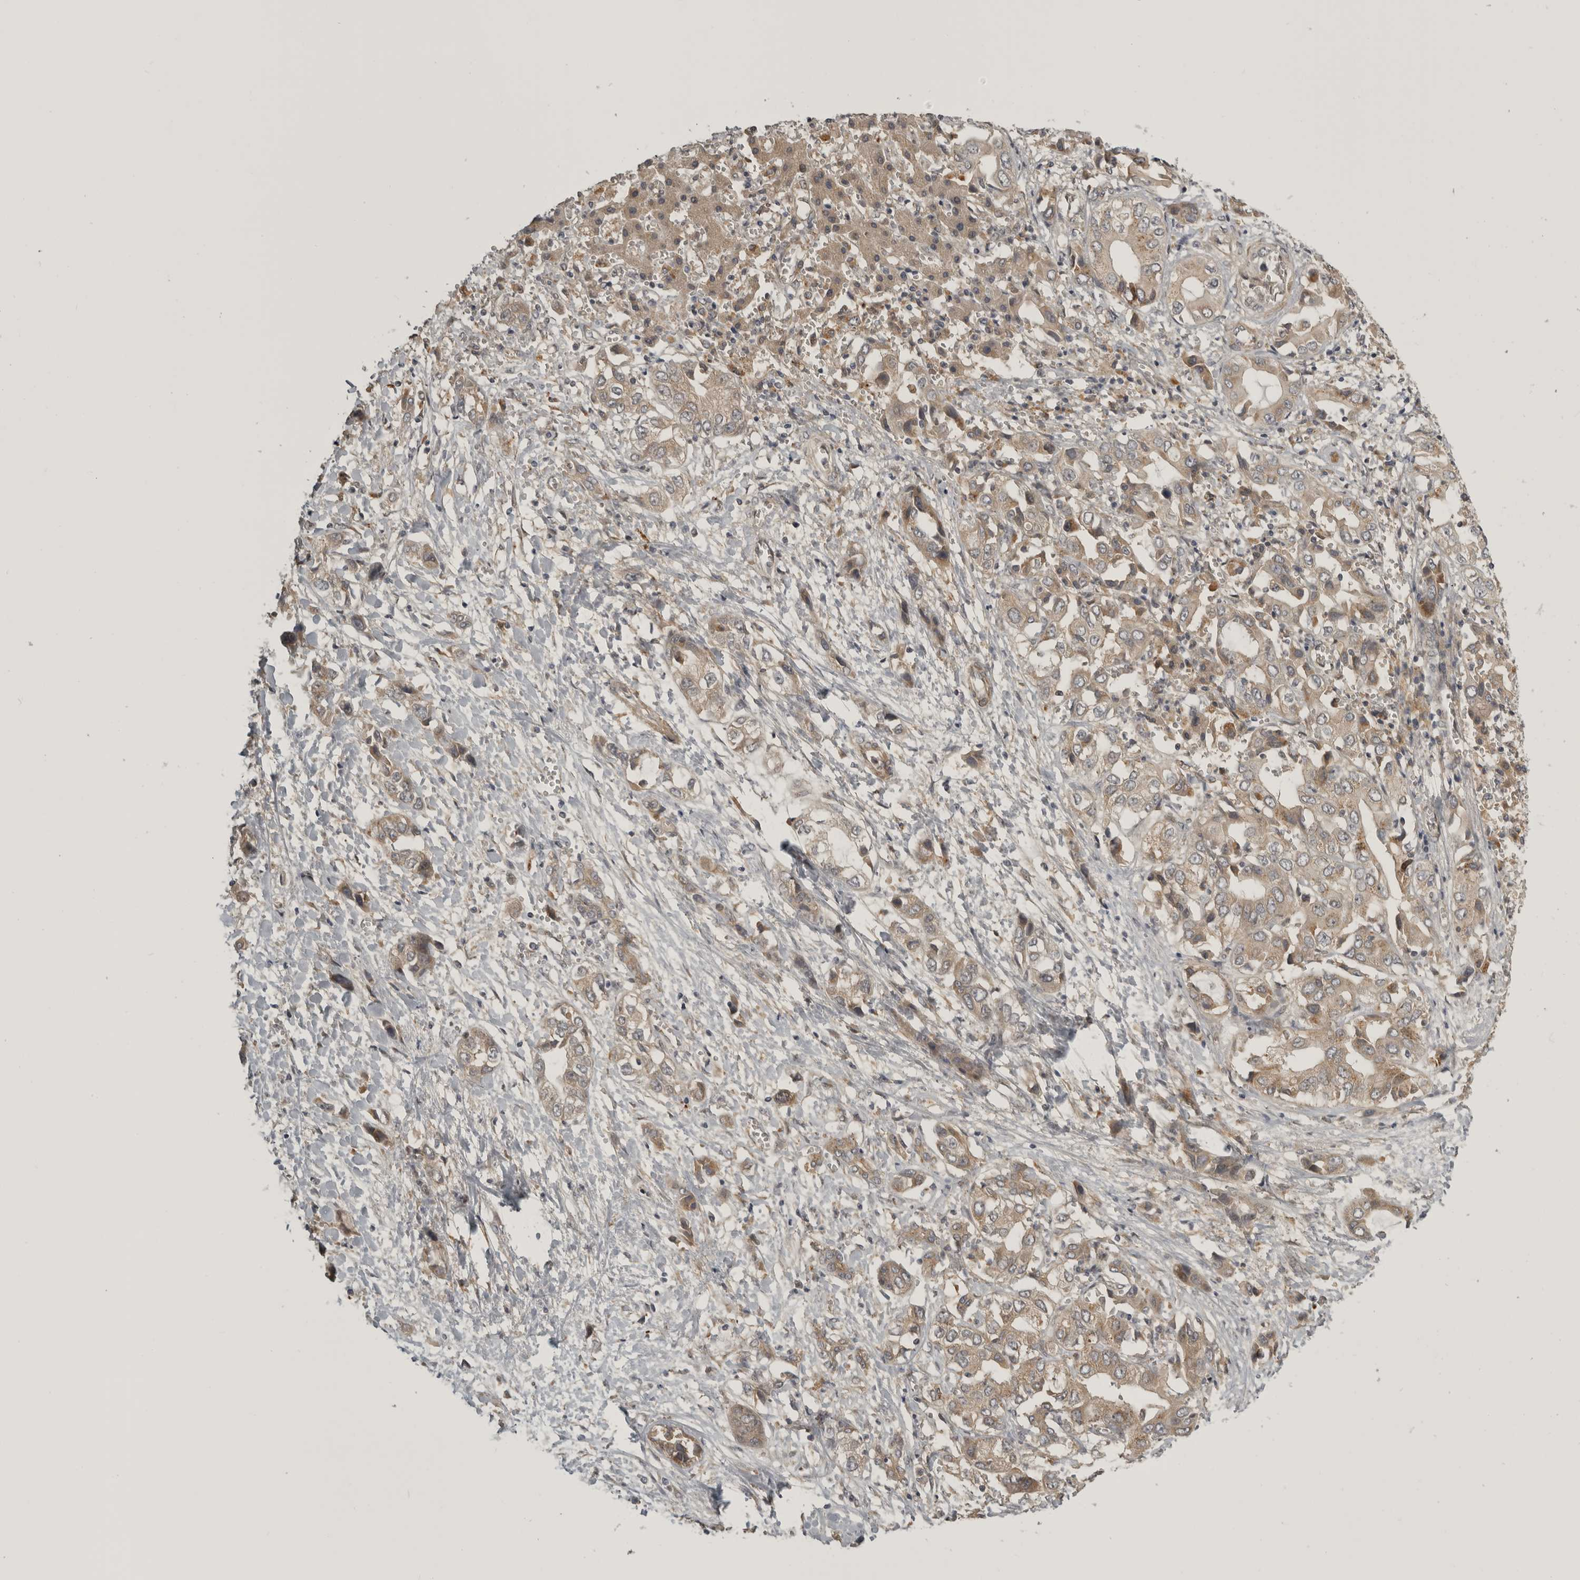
{"staining": {"intensity": "weak", "quantity": ">75%", "location": "cytoplasmic/membranous"}, "tissue": "liver cancer", "cell_type": "Tumor cells", "image_type": "cancer", "snomed": [{"axis": "morphology", "description": "Cholangiocarcinoma"}, {"axis": "topography", "description": "Liver"}], "caption": "This image displays immunohistochemistry (IHC) staining of human liver cholangiocarcinoma, with low weak cytoplasmic/membranous positivity in about >75% of tumor cells.", "gene": "CUEDC1", "patient": {"sex": "female", "age": 52}}